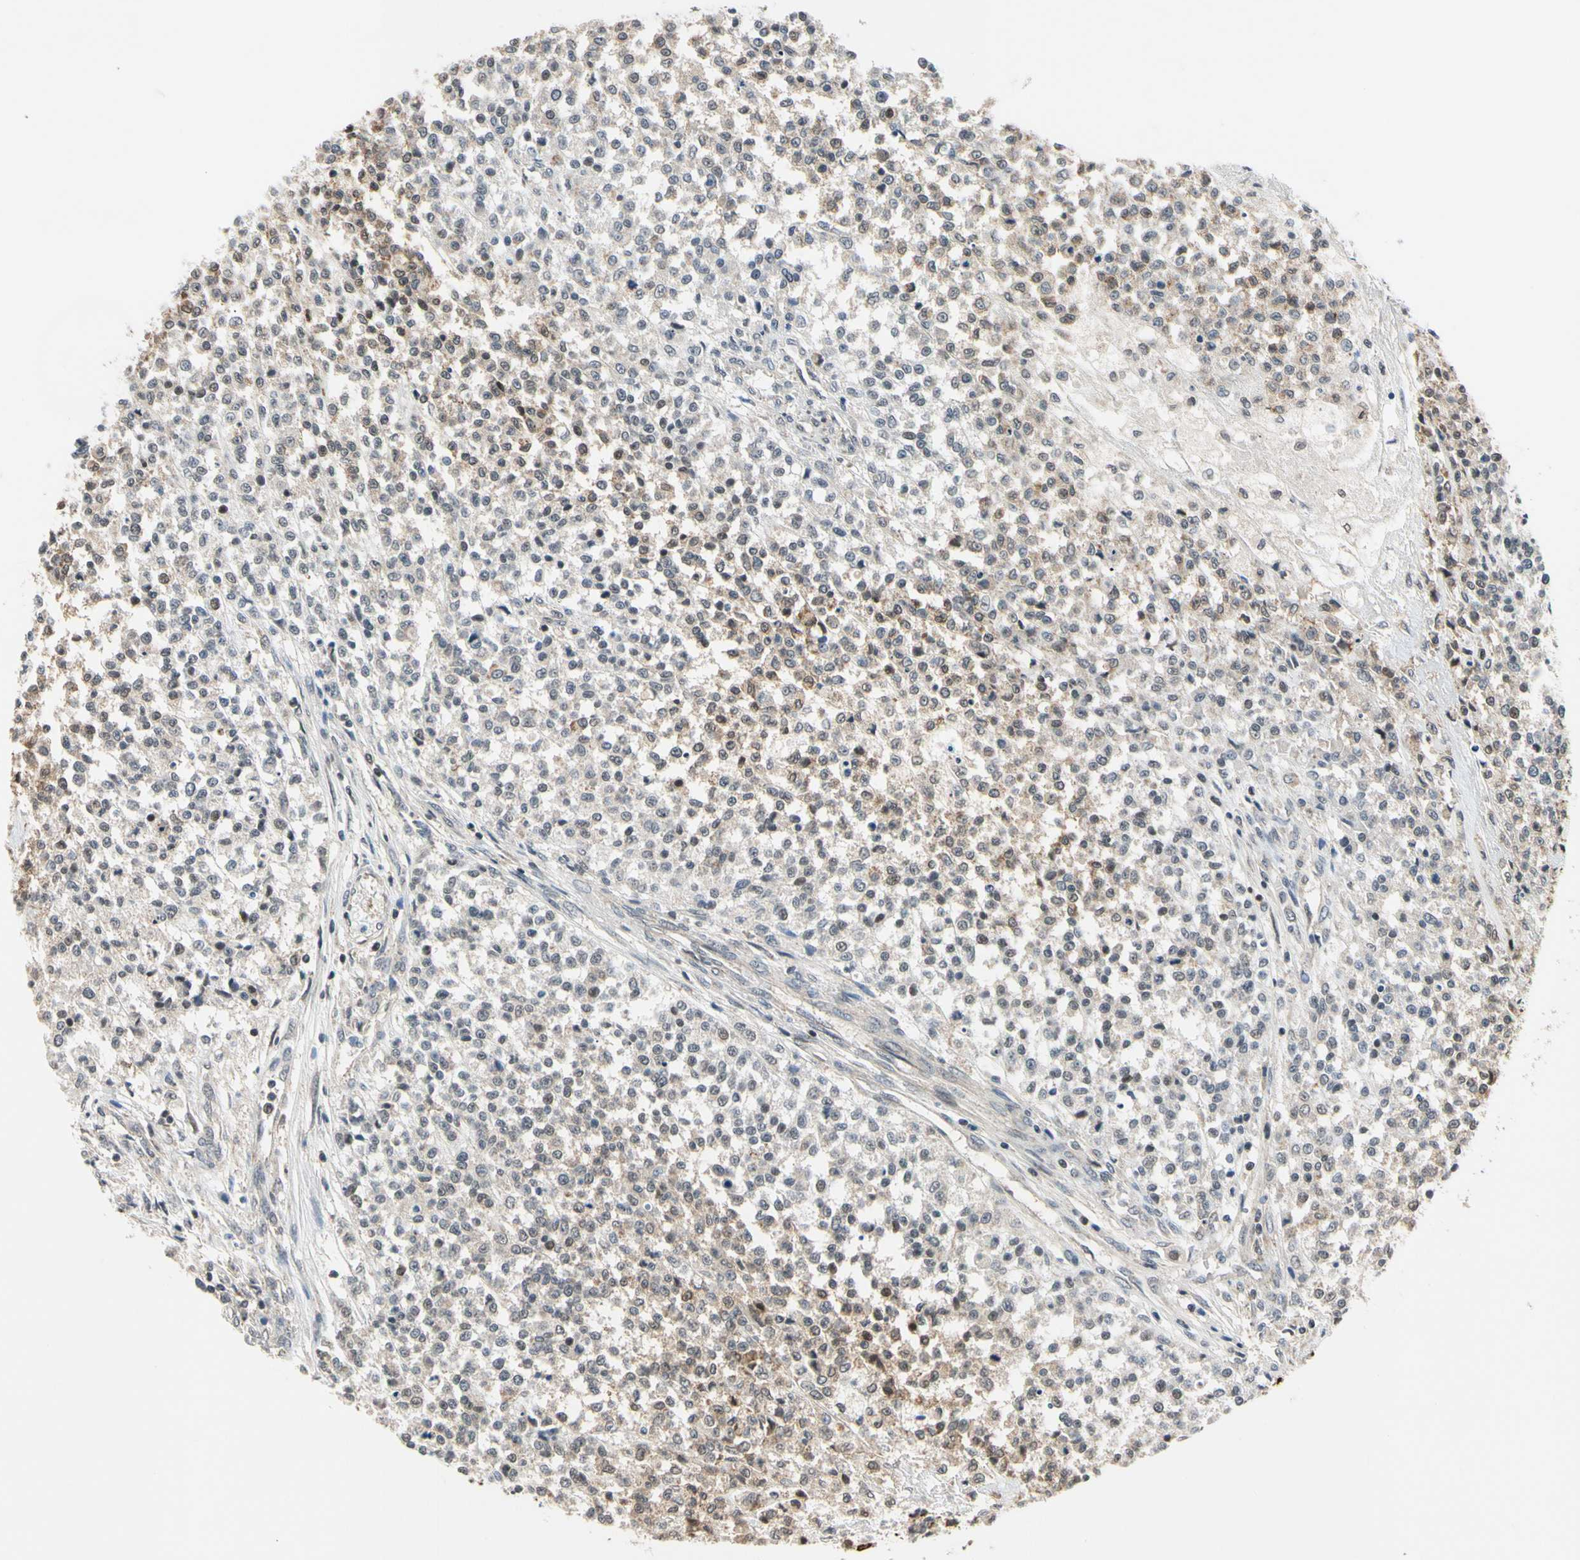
{"staining": {"intensity": "moderate", "quantity": "25%-75%", "location": "cytoplasmic/membranous,nuclear"}, "tissue": "testis cancer", "cell_type": "Tumor cells", "image_type": "cancer", "snomed": [{"axis": "morphology", "description": "Seminoma, NOS"}, {"axis": "topography", "description": "Testis"}], "caption": "A brown stain highlights moderate cytoplasmic/membranous and nuclear staining of a protein in testis cancer (seminoma) tumor cells.", "gene": "TAF12", "patient": {"sex": "male", "age": 59}}